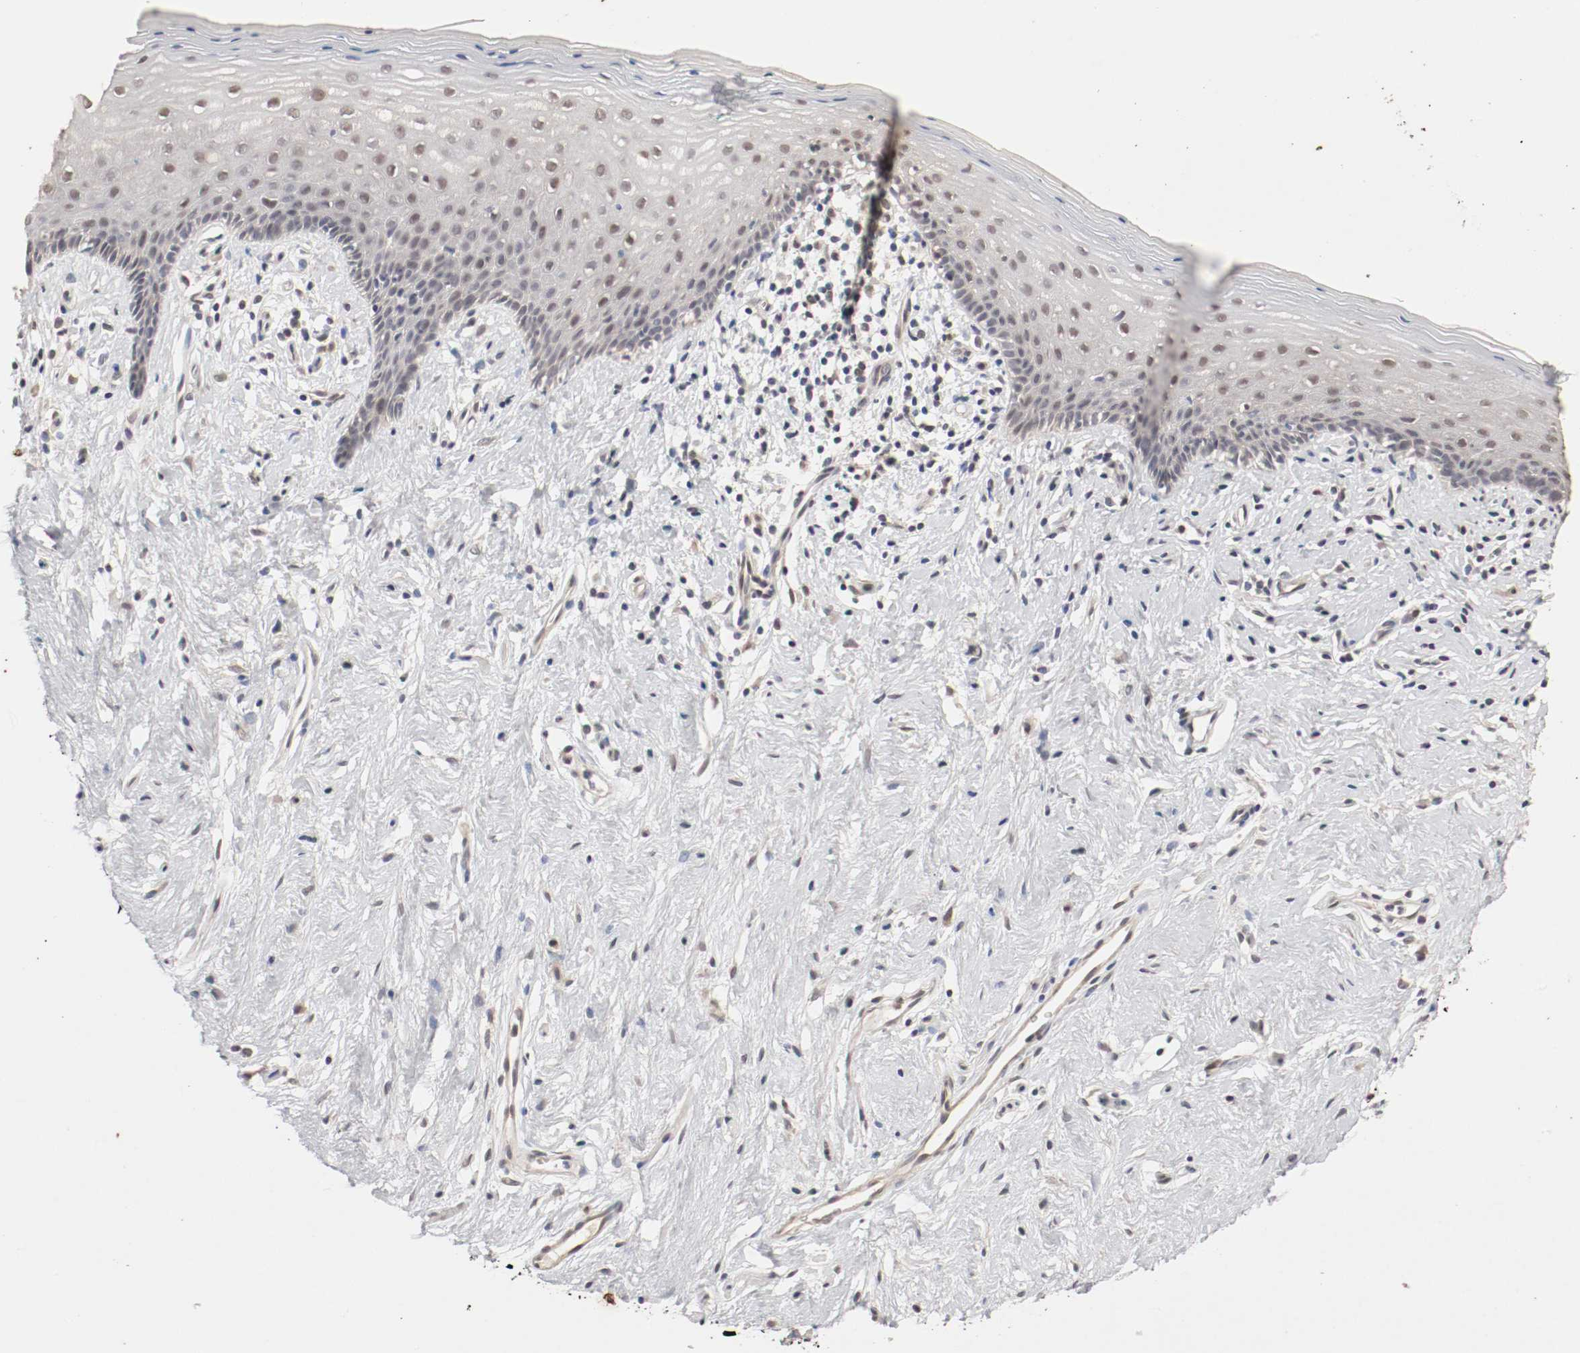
{"staining": {"intensity": "moderate", "quantity": "25%-75%", "location": "nuclear"}, "tissue": "vagina", "cell_type": "Squamous epithelial cells", "image_type": "normal", "snomed": [{"axis": "morphology", "description": "Normal tissue, NOS"}, {"axis": "topography", "description": "Vagina"}], "caption": "DAB immunohistochemical staining of unremarkable human vagina shows moderate nuclear protein staining in about 25%-75% of squamous epithelial cells.", "gene": "CSNK2B", "patient": {"sex": "female", "age": 44}}